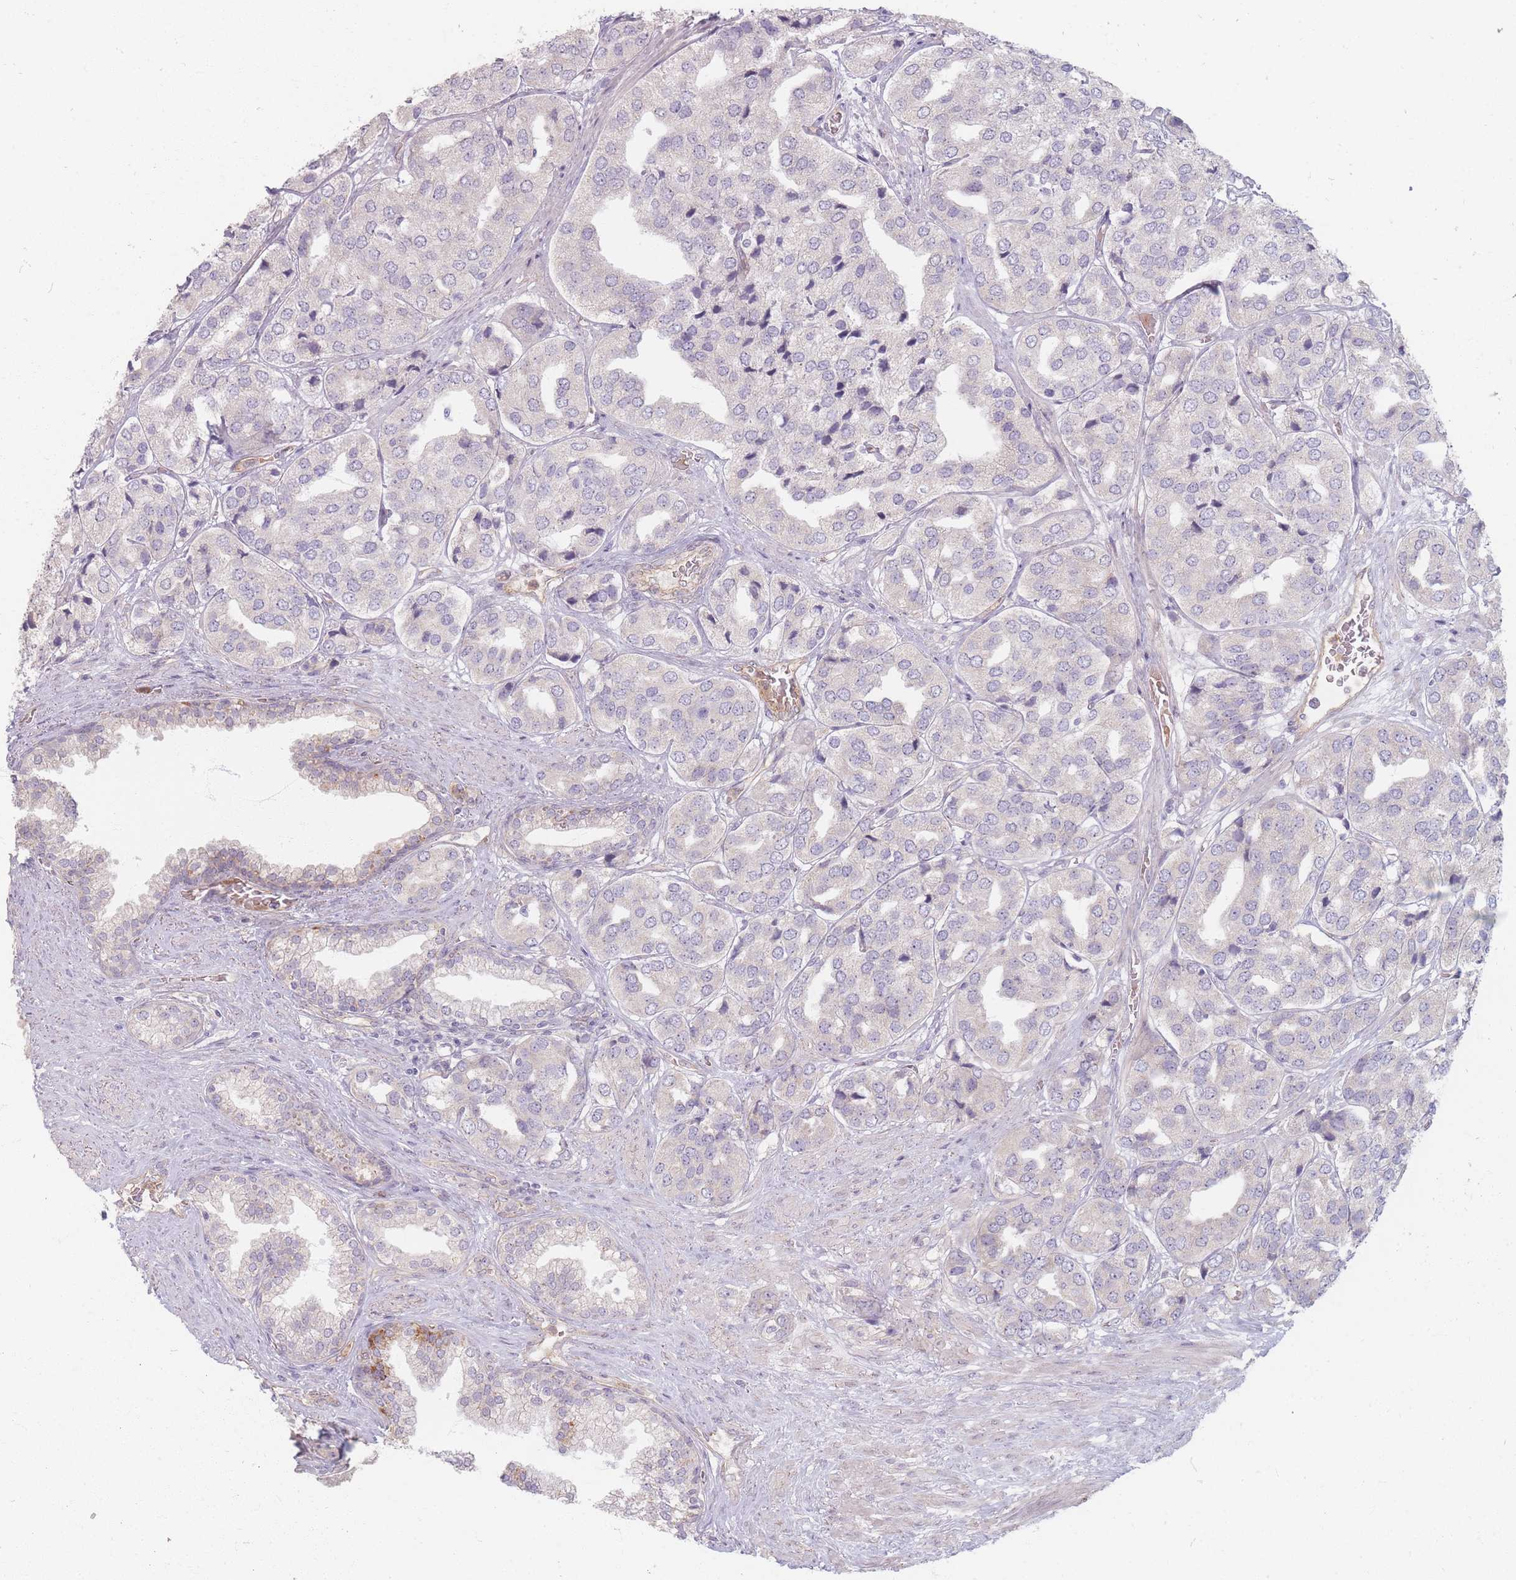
{"staining": {"intensity": "negative", "quantity": "none", "location": "none"}, "tissue": "prostate cancer", "cell_type": "Tumor cells", "image_type": "cancer", "snomed": [{"axis": "morphology", "description": "Adenocarcinoma, High grade"}, {"axis": "topography", "description": "Prostate"}], "caption": "Protein analysis of prostate cancer (adenocarcinoma (high-grade)) displays no significant staining in tumor cells.", "gene": "CHCHD7", "patient": {"sex": "male", "age": 63}}